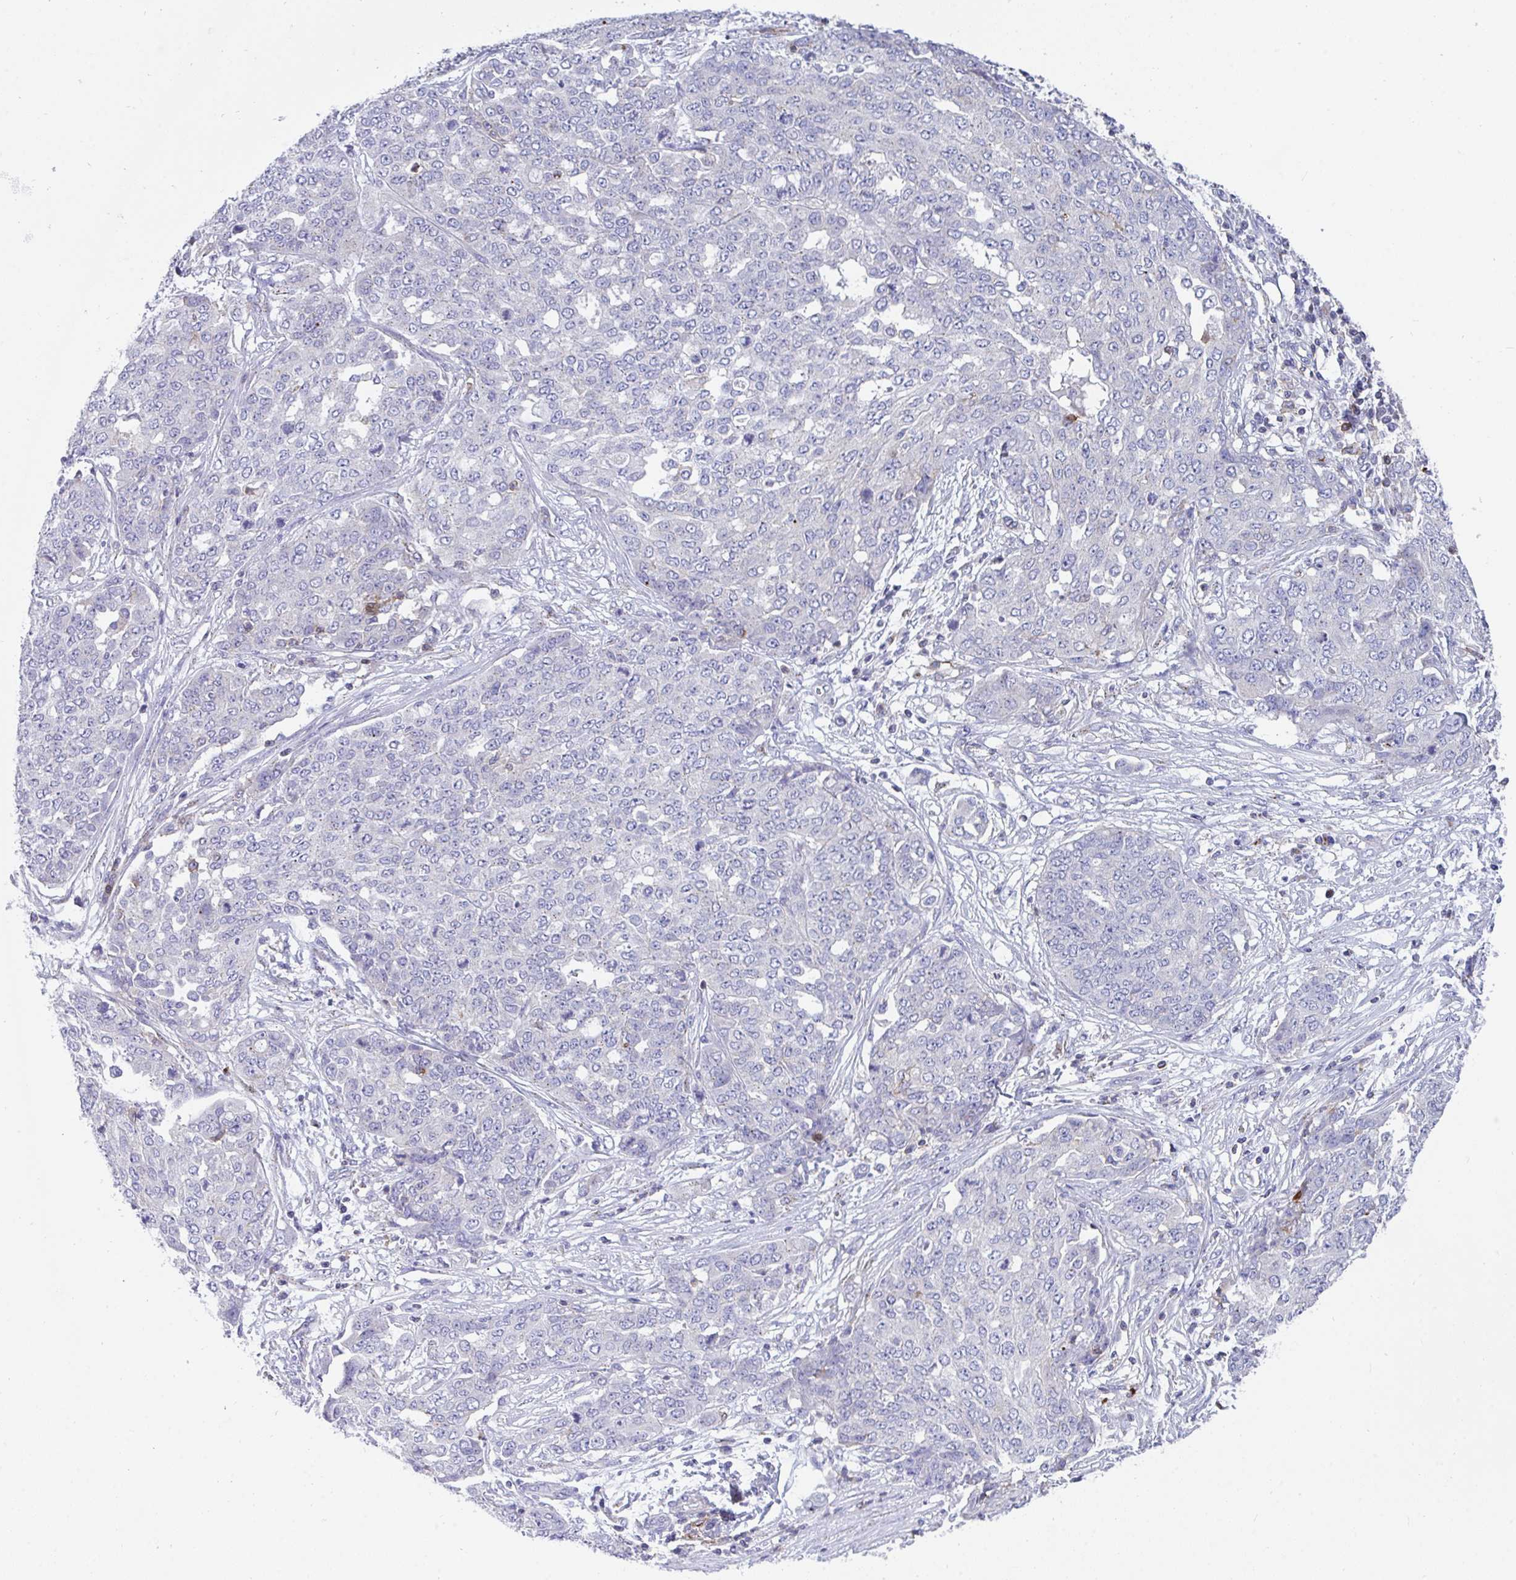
{"staining": {"intensity": "negative", "quantity": "none", "location": "none"}, "tissue": "ovarian cancer", "cell_type": "Tumor cells", "image_type": "cancer", "snomed": [{"axis": "morphology", "description": "Cystadenocarcinoma, serous, NOS"}, {"axis": "topography", "description": "Soft tissue"}, {"axis": "topography", "description": "Ovary"}], "caption": "A high-resolution photomicrograph shows immunohistochemistry (IHC) staining of ovarian serous cystadenocarcinoma, which displays no significant staining in tumor cells.", "gene": "FRMD3", "patient": {"sex": "female", "age": 57}}